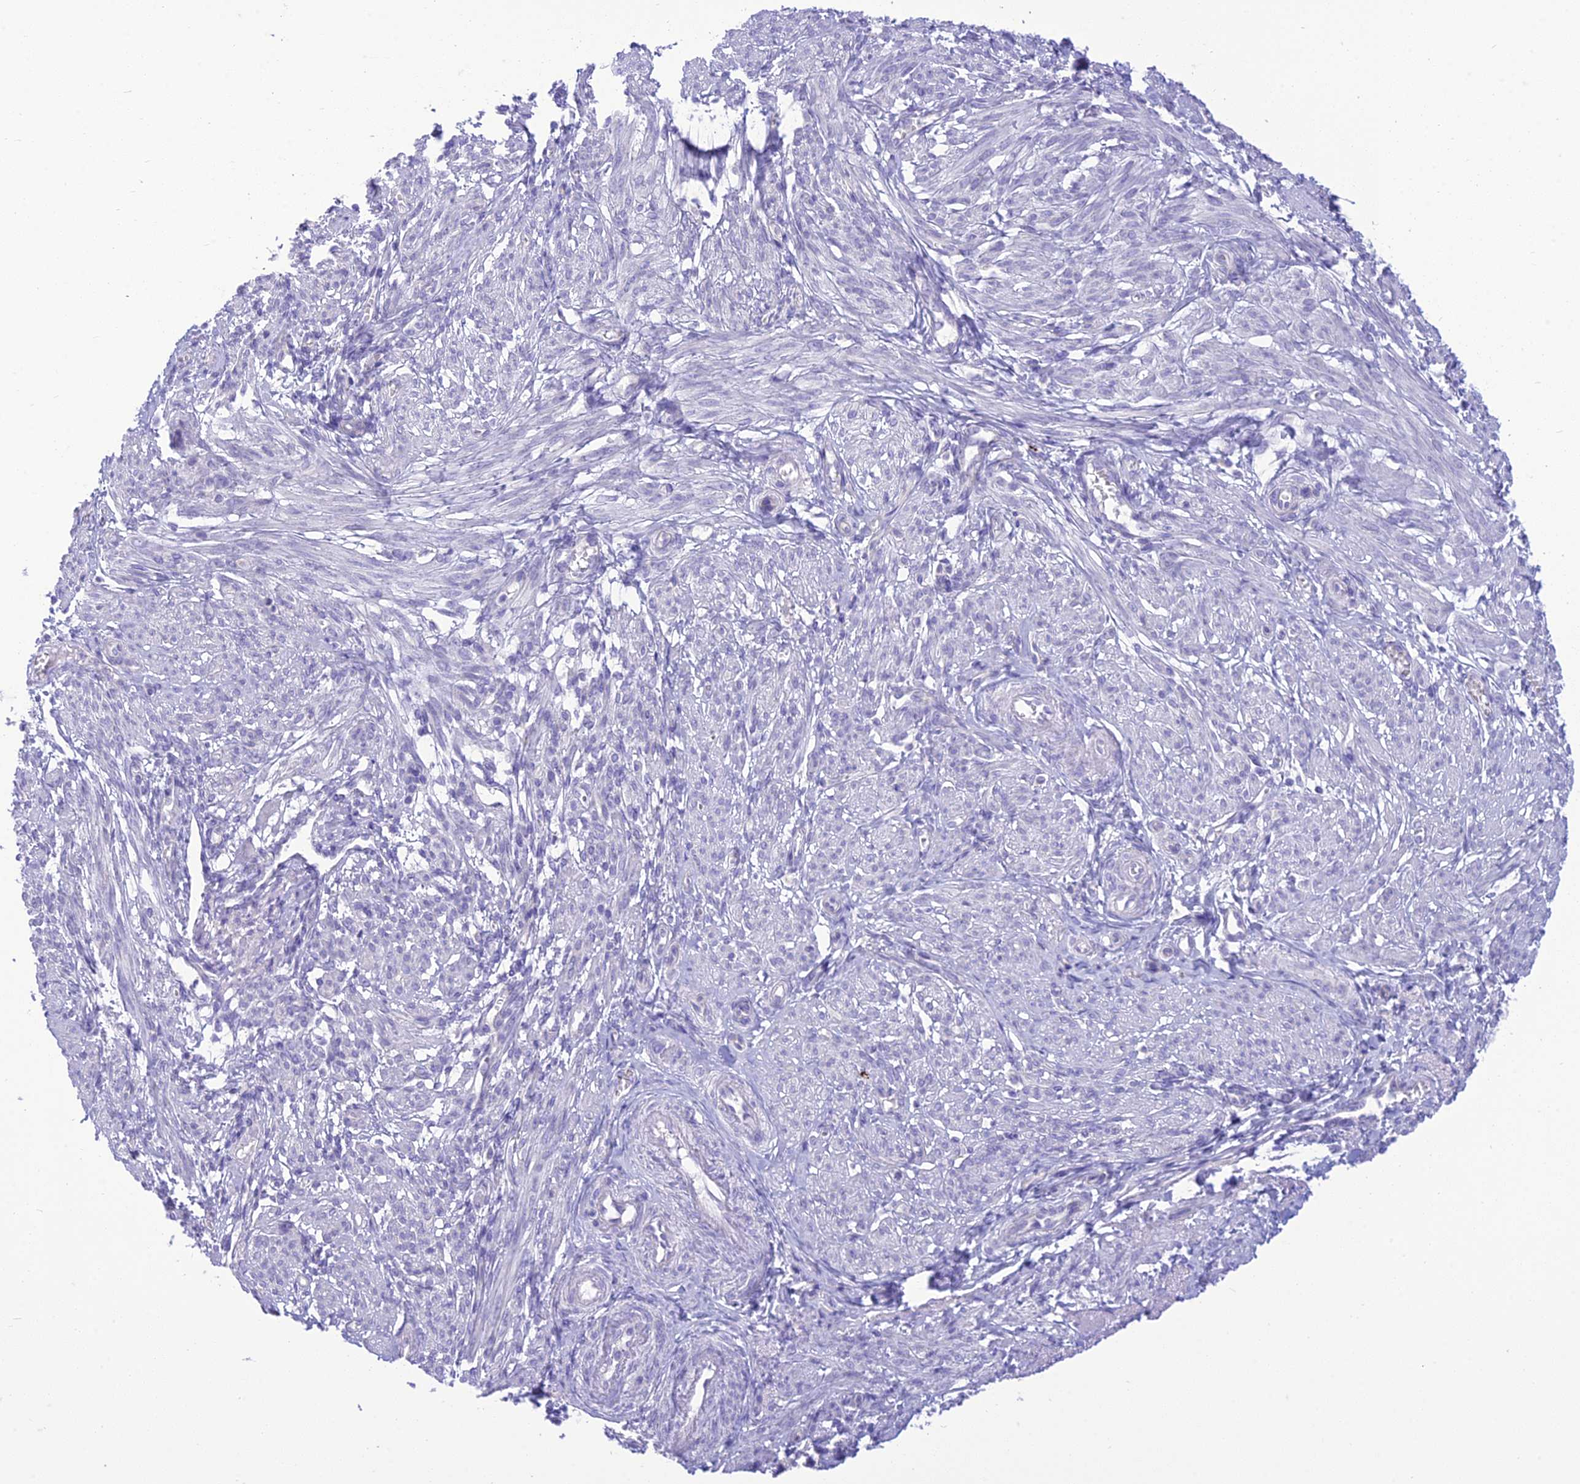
{"staining": {"intensity": "negative", "quantity": "none", "location": "none"}, "tissue": "smooth muscle", "cell_type": "Smooth muscle cells", "image_type": "normal", "snomed": [{"axis": "morphology", "description": "Normal tissue, NOS"}, {"axis": "topography", "description": "Smooth muscle"}], "caption": "Immunohistochemistry (IHC) micrograph of normal smooth muscle: human smooth muscle stained with DAB (3,3'-diaminobenzidine) demonstrates no significant protein staining in smooth muscle cells.", "gene": "DHDH", "patient": {"sex": "female", "age": 39}}